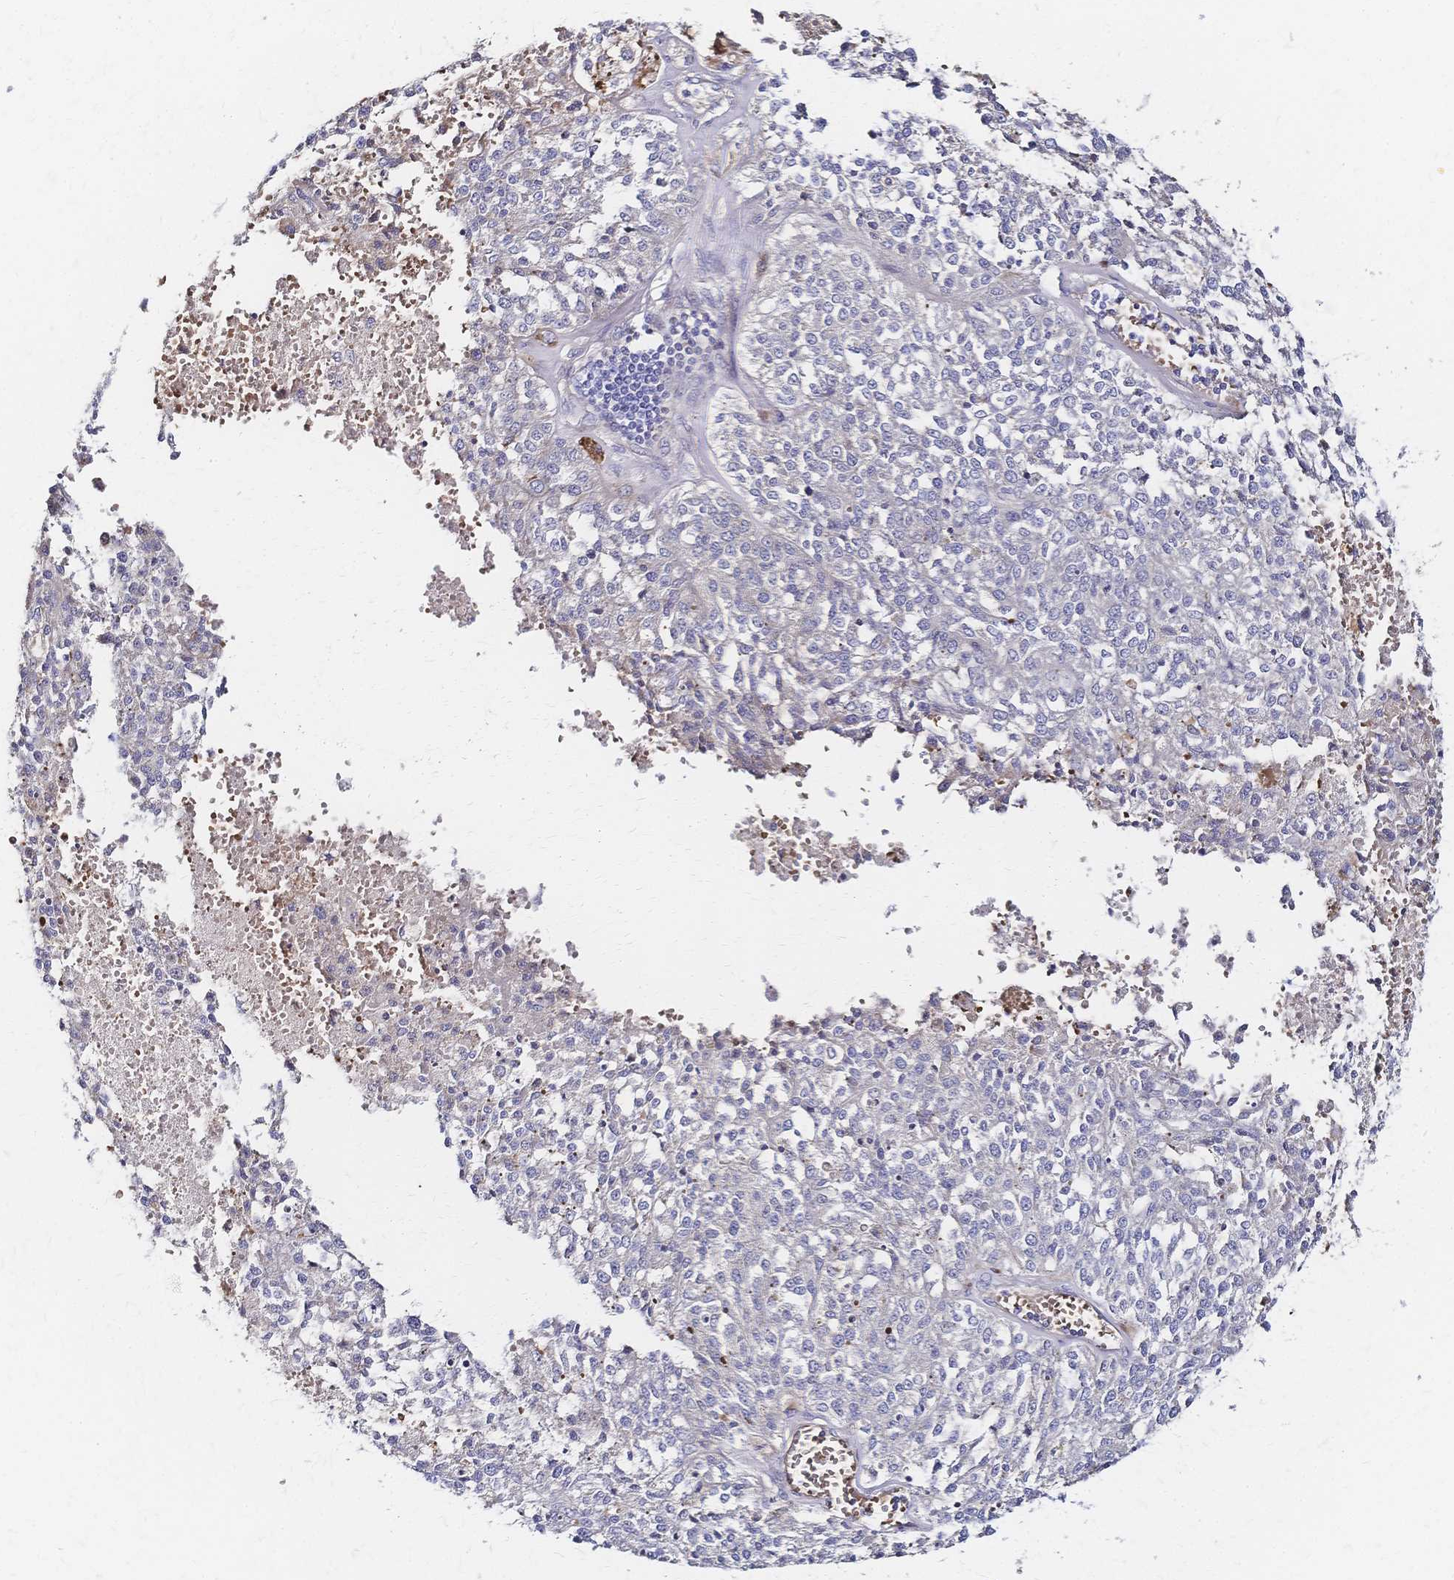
{"staining": {"intensity": "negative", "quantity": "none", "location": "none"}, "tissue": "melanoma", "cell_type": "Tumor cells", "image_type": "cancer", "snomed": [{"axis": "morphology", "description": "Malignant melanoma, Metastatic site"}, {"axis": "topography", "description": "Lymph node"}], "caption": "Immunohistochemistry (IHC) of human malignant melanoma (metastatic site) displays no positivity in tumor cells.", "gene": "SLC5A1", "patient": {"sex": "female", "age": 64}}